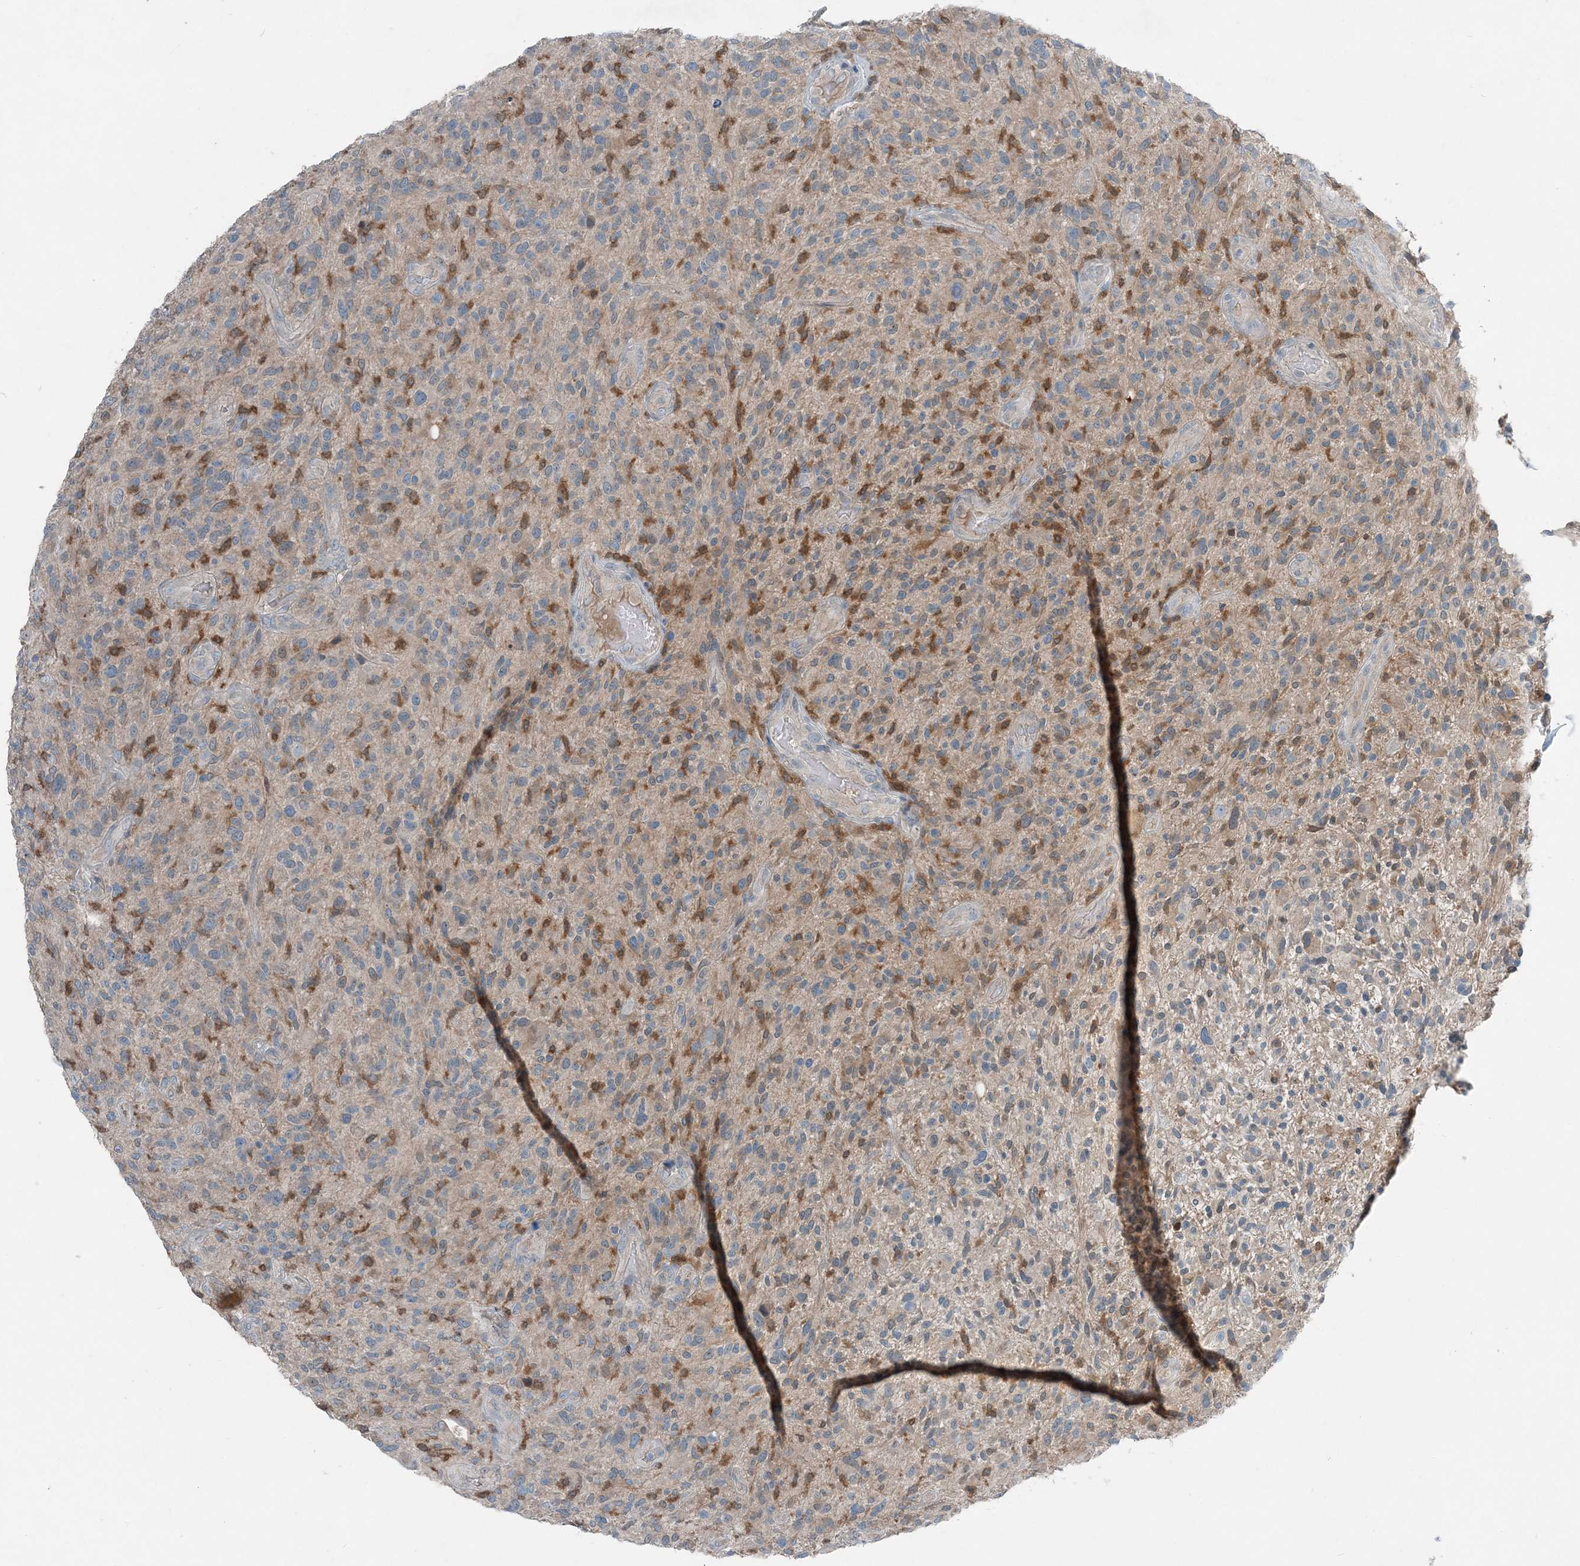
{"staining": {"intensity": "moderate", "quantity": "<25%", "location": "cytoplasmic/membranous"}, "tissue": "glioma", "cell_type": "Tumor cells", "image_type": "cancer", "snomed": [{"axis": "morphology", "description": "Glioma, malignant, High grade"}, {"axis": "topography", "description": "Brain"}], "caption": "The immunohistochemical stain shows moderate cytoplasmic/membranous positivity in tumor cells of glioma tissue.", "gene": "ARMH1", "patient": {"sex": "male", "age": 47}}